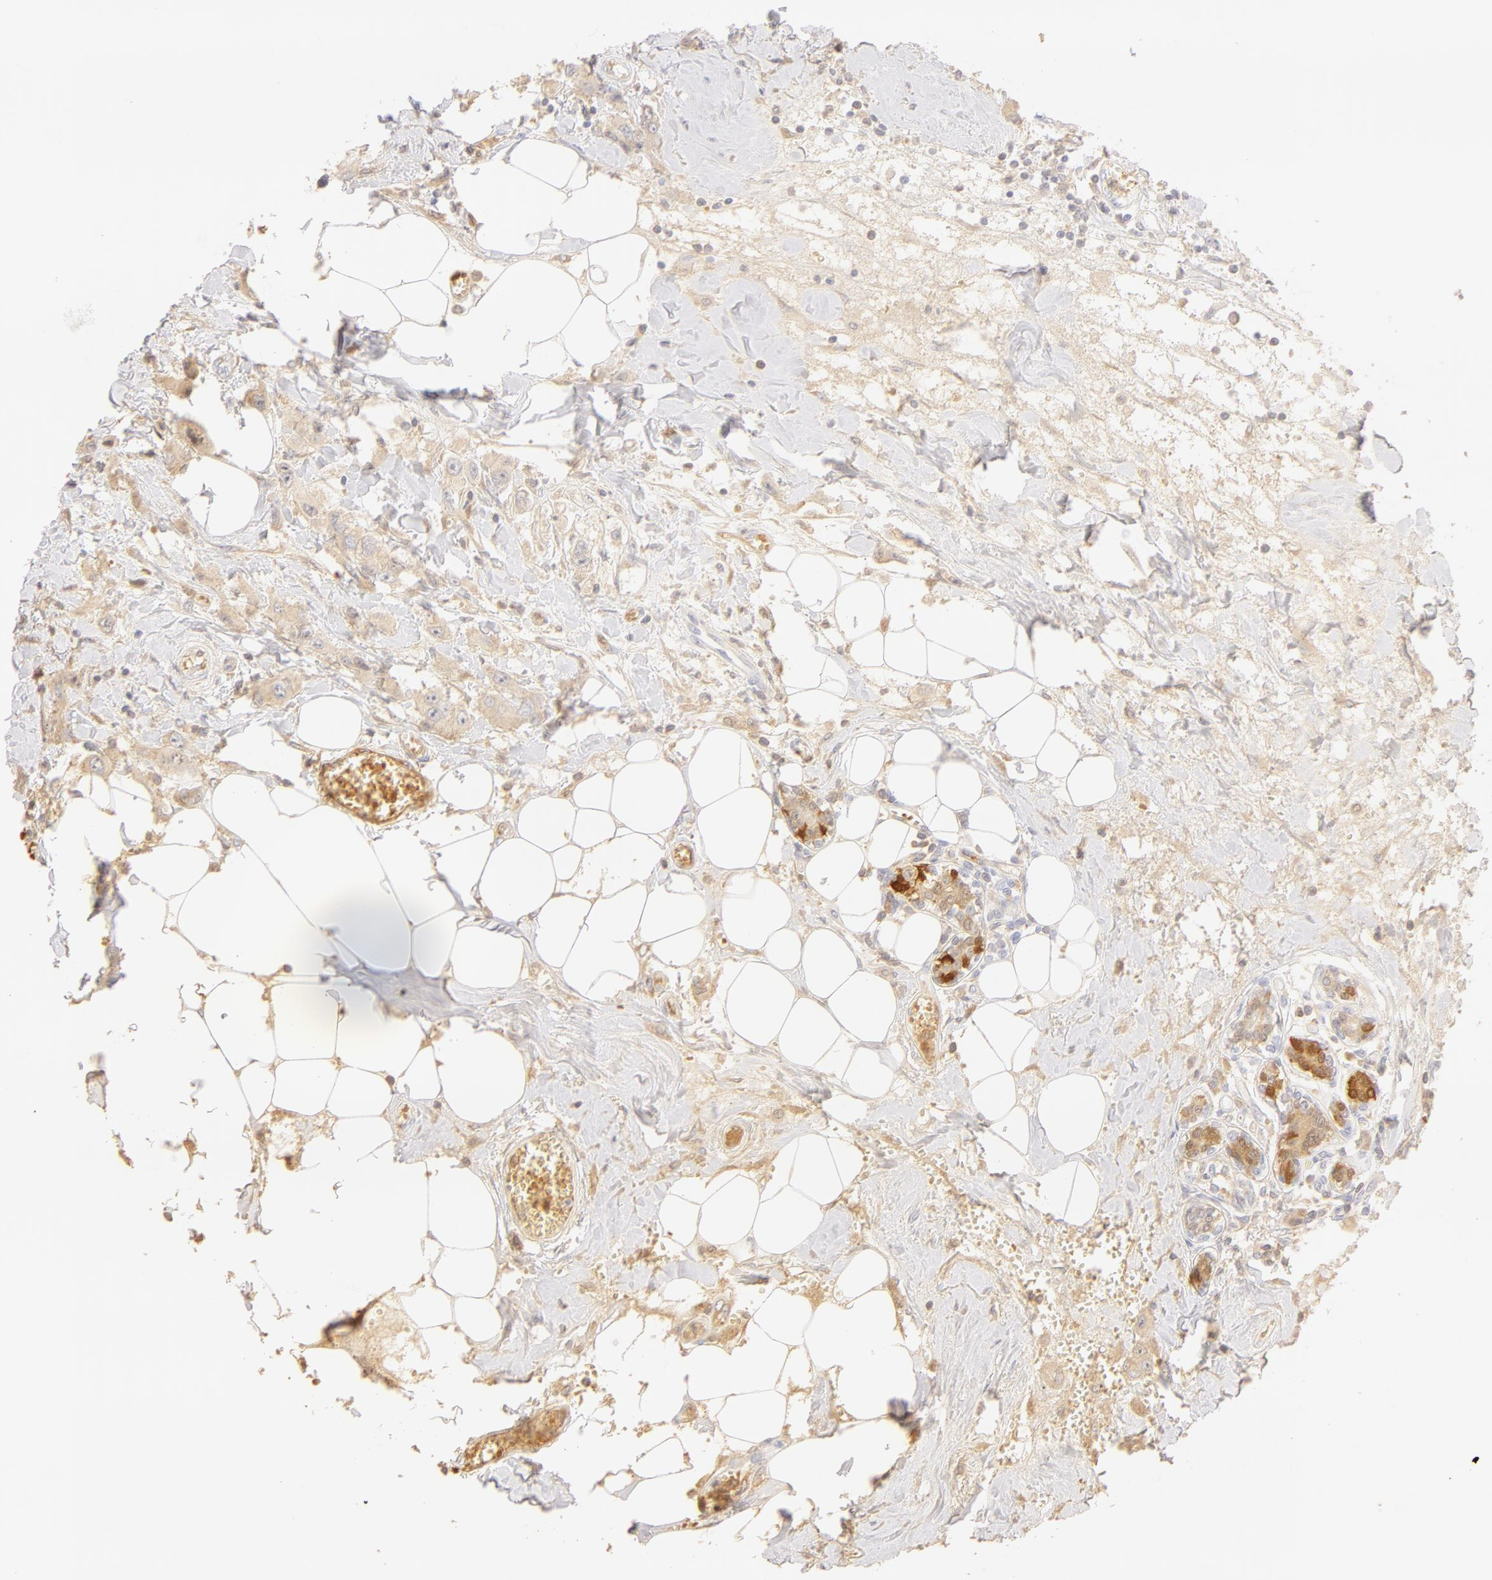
{"staining": {"intensity": "negative", "quantity": "none", "location": "none"}, "tissue": "breast cancer", "cell_type": "Tumor cells", "image_type": "cancer", "snomed": [{"axis": "morphology", "description": "Duct carcinoma"}, {"axis": "topography", "description": "Breast"}], "caption": "Tumor cells are negative for brown protein staining in breast cancer. Brightfield microscopy of IHC stained with DAB (3,3'-diaminobenzidine) (brown) and hematoxylin (blue), captured at high magnification.", "gene": "CA2", "patient": {"sex": "female", "age": 58}}